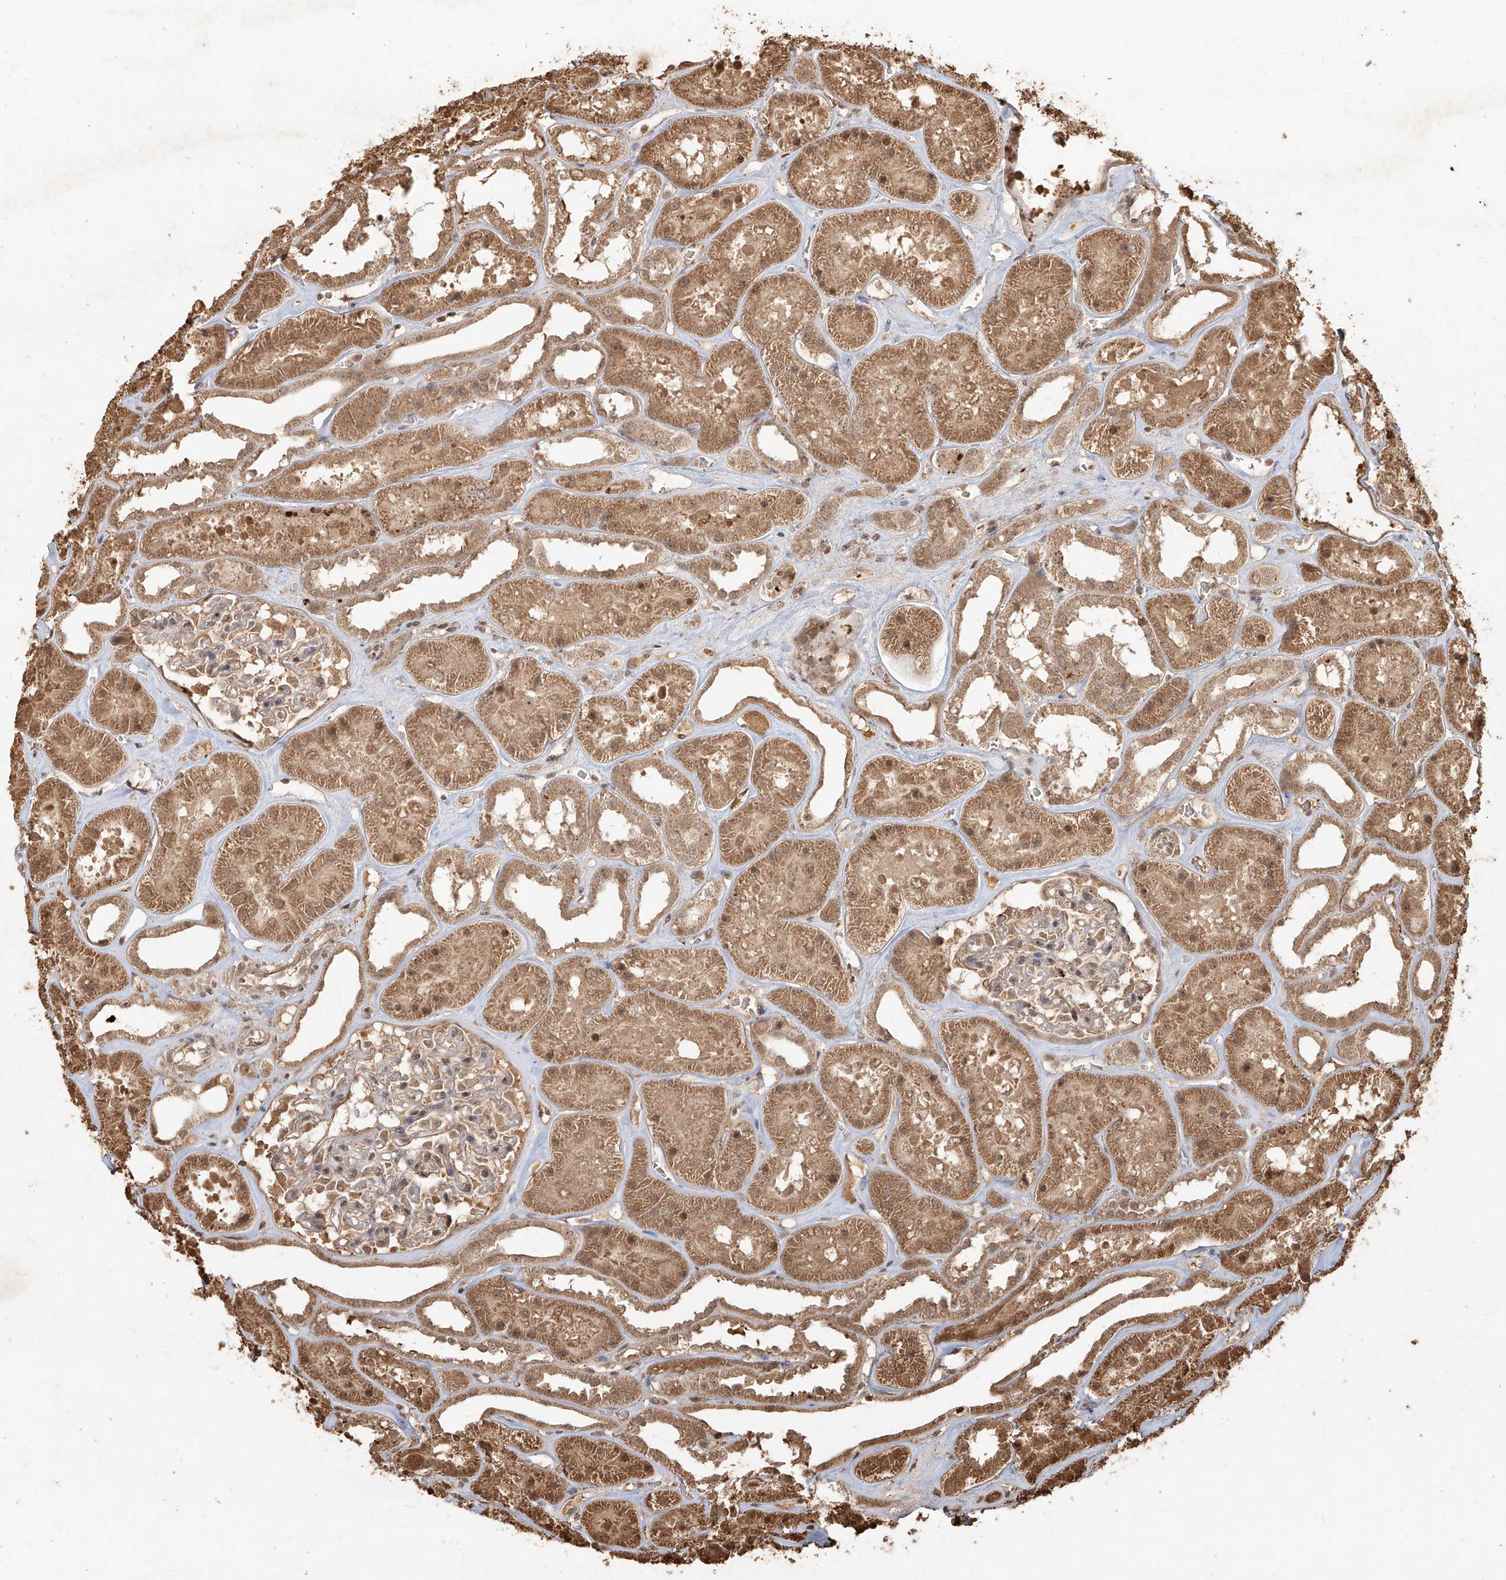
{"staining": {"intensity": "moderate", "quantity": "25%-75%", "location": "cytoplasmic/membranous,nuclear"}, "tissue": "kidney", "cell_type": "Cells in glomeruli", "image_type": "normal", "snomed": [{"axis": "morphology", "description": "Normal tissue, NOS"}, {"axis": "topography", "description": "Kidney"}], "caption": "A brown stain highlights moderate cytoplasmic/membranous,nuclear positivity of a protein in cells in glomeruli of benign kidney.", "gene": "UBE2K", "patient": {"sex": "female", "age": 41}}